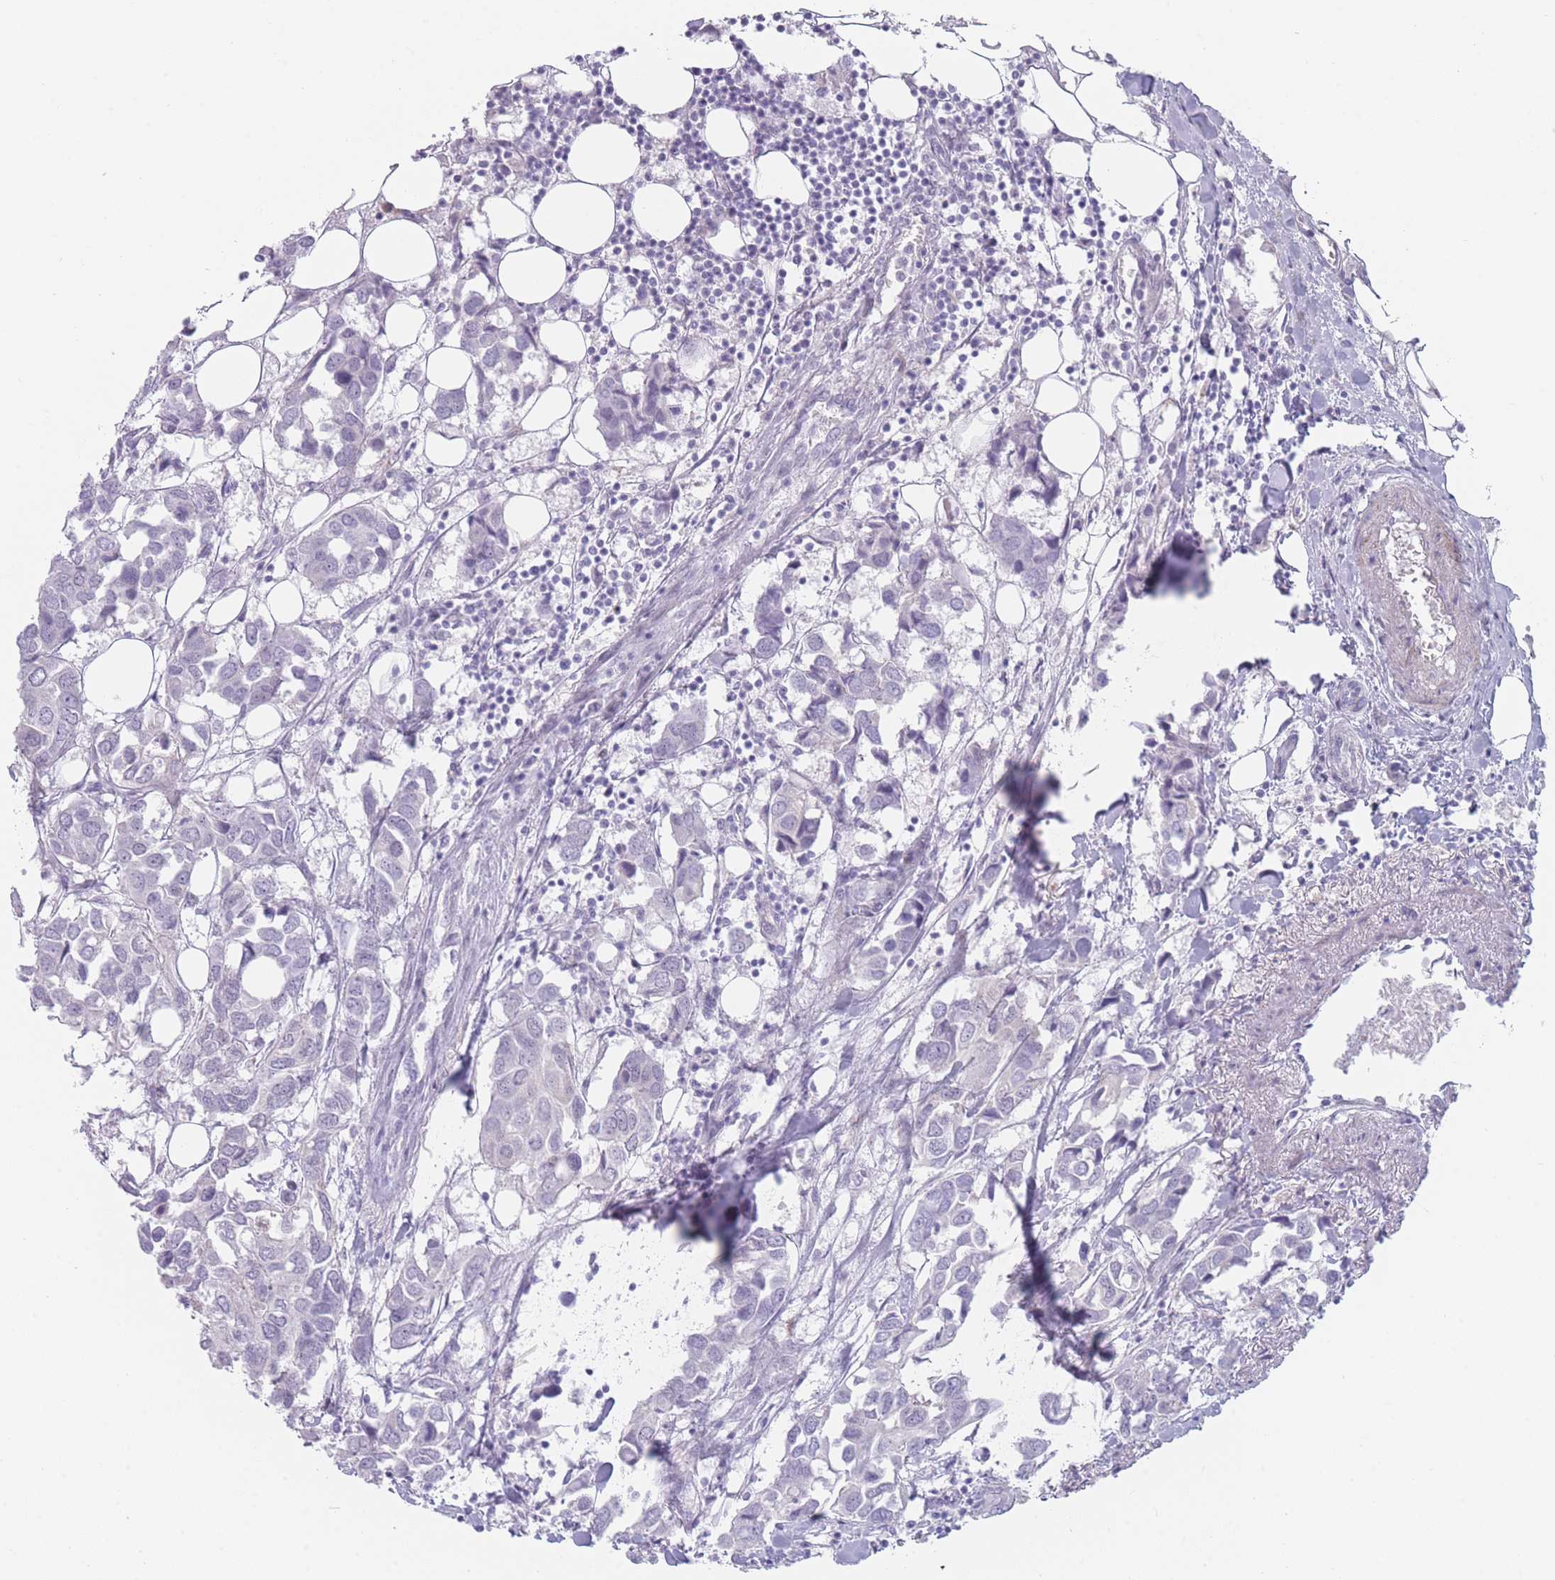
{"staining": {"intensity": "negative", "quantity": "none", "location": "none"}, "tissue": "breast cancer", "cell_type": "Tumor cells", "image_type": "cancer", "snomed": [{"axis": "morphology", "description": "Duct carcinoma"}, {"axis": "topography", "description": "Breast"}], "caption": "Protein analysis of intraductal carcinoma (breast) displays no significant staining in tumor cells. (Brightfield microscopy of DAB (3,3'-diaminobenzidine) immunohistochemistry (IHC) at high magnification).", "gene": "IFNA6", "patient": {"sex": "female", "age": 83}}